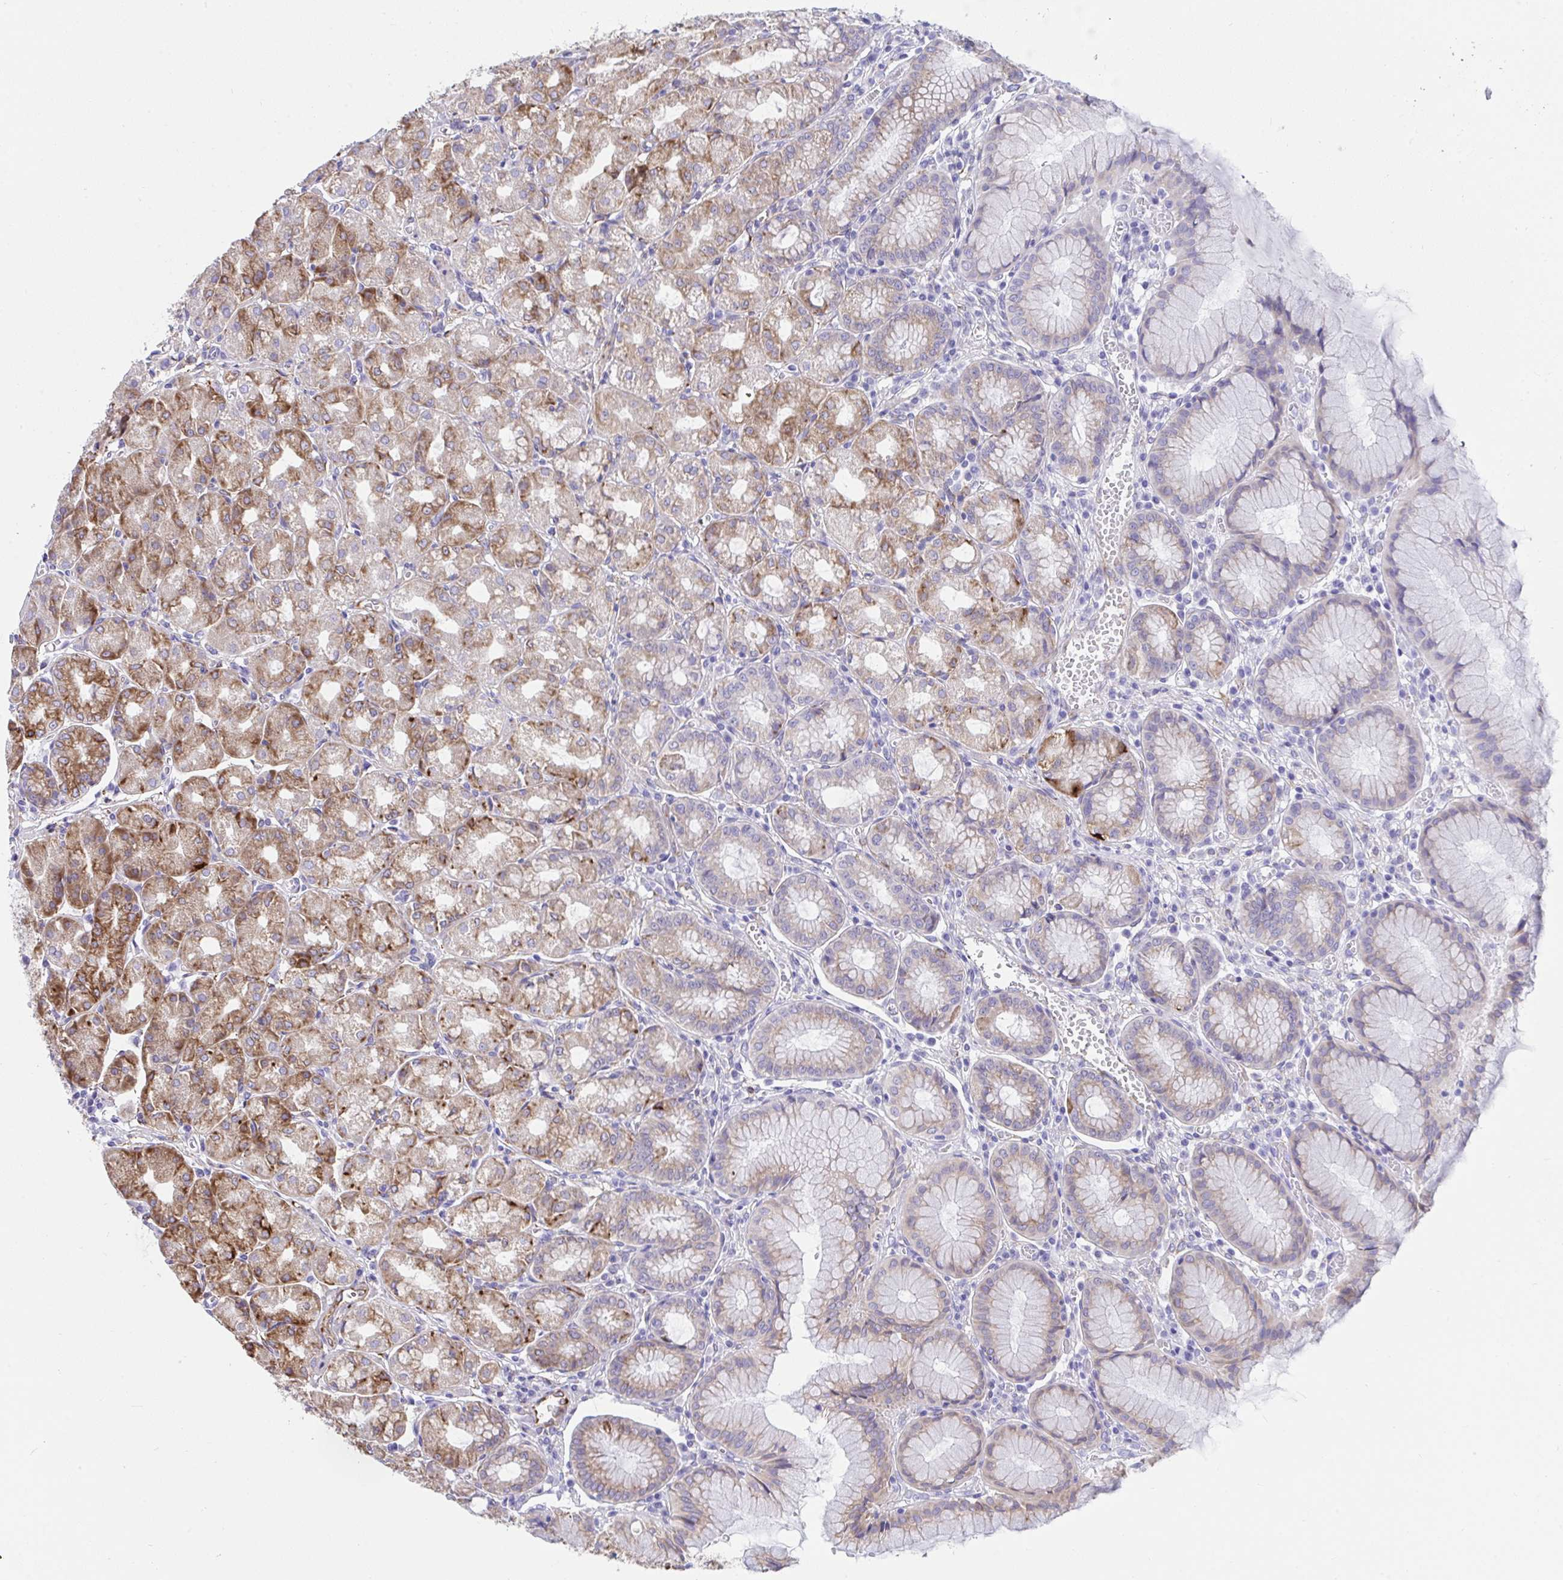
{"staining": {"intensity": "moderate", "quantity": "25%-75%", "location": "cytoplasmic/membranous"}, "tissue": "stomach", "cell_type": "Glandular cells", "image_type": "normal", "snomed": [{"axis": "morphology", "description": "Normal tissue, NOS"}, {"axis": "topography", "description": "Stomach"}], "caption": "Stomach stained with IHC demonstrates moderate cytoplasmic/membranous expression in about 25%-75% of glandular cells.", "gene": "ASPH", "patient": {"sex": "male", "age": 55}}